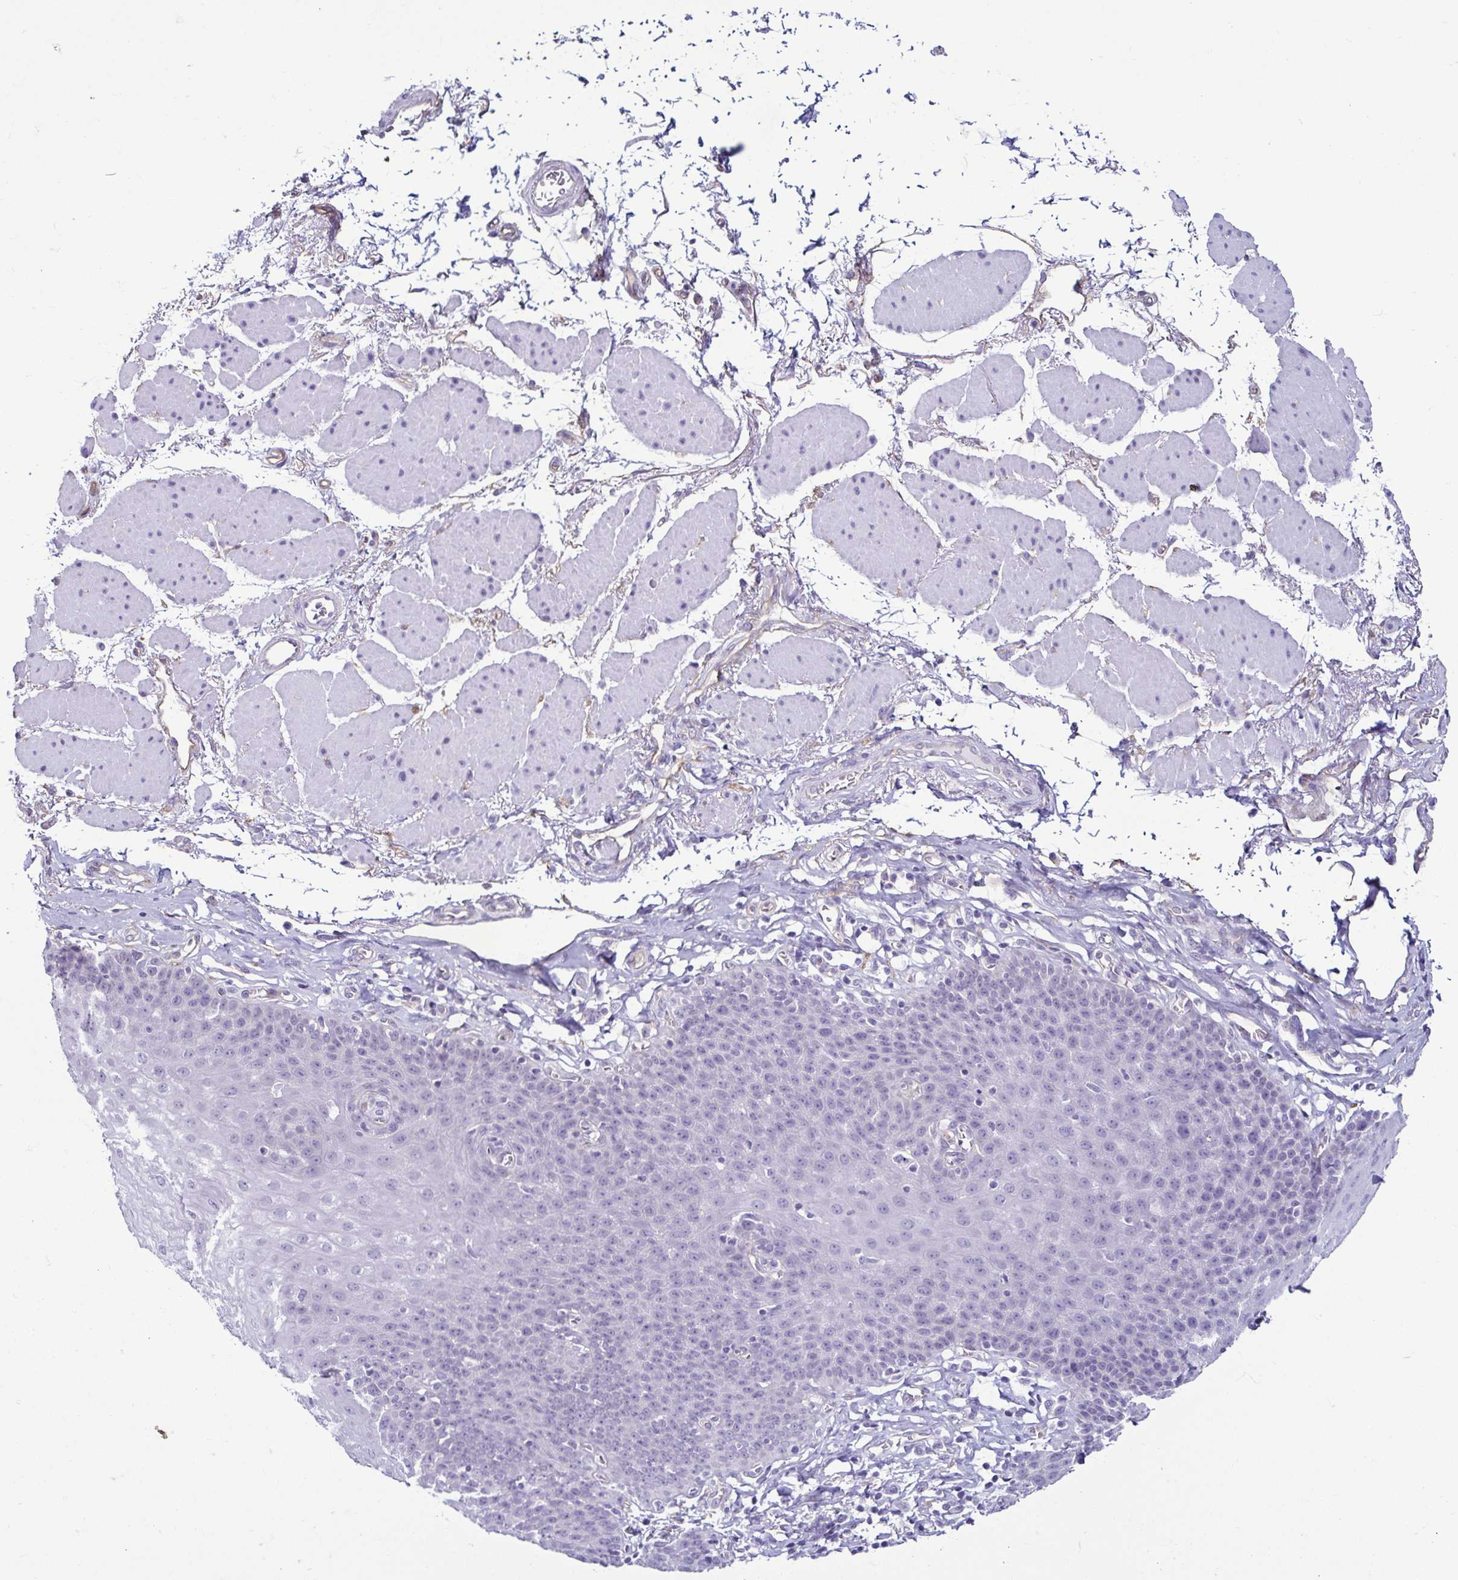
{"staining": {"intensity": "negative", "quantity": "none", "location": "none"}, "tissue": "esophagus", "cell_type": "Squamous epithelial cells", "image_type": "normal", "snomed": [{"axis": "morphology", "description": "Normal tissue, NOS"}, {"axis": "topography", "description": "Esophagus"}], "caption": "Immunohistochemistry histopathology image of unremarkable esophagus stained for a protein (brown), which demonstrates no positivity in squamous epithelial cells. The staining was performed using DAB (3,3'-diaminobenzidine) to visualize the protein expression in brown, while the nuclei were stained in blue with hematoxylin (Magnification: 20x).", "gene": "CASP14", "patient": {"sex": "female", "age": 81}}